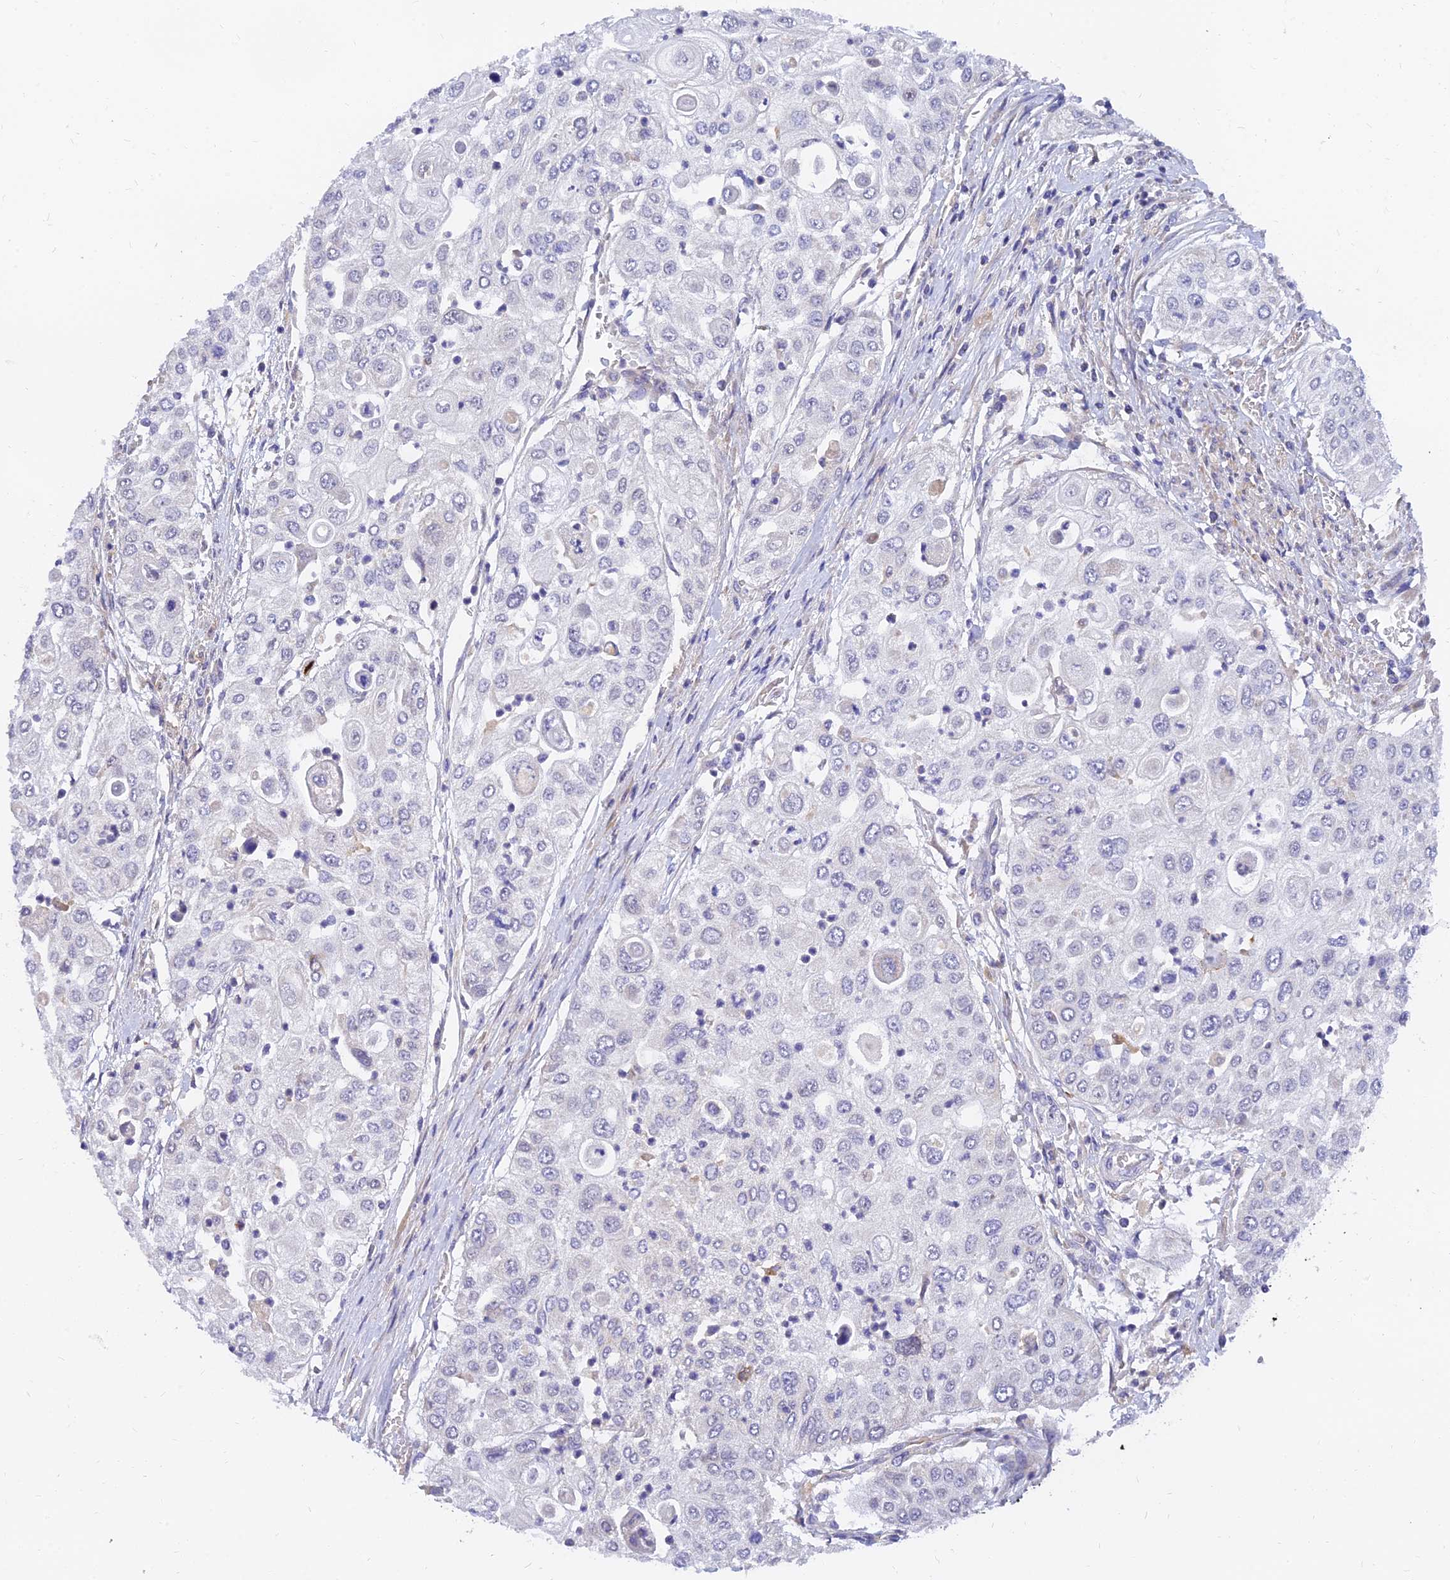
{"staining": {"intensity": "negative", "quantity": "none", "location": "none"}, "tissue": "urothelial cancer", "cell_type": "Tumor cells", "image_type": "cancer", "snomed": [{"axis": "morphology", "description": "Urothelial carcinoma, High grade"}, {"axis": "topography", "description": "Urinary bladder"}], "caption": "High-grade urothelial carcinoma stained for a protein using IHC shows no expression tumor cells.", "gene": "ANKS4B", "patient": {"sex": "female", "age": 79}}